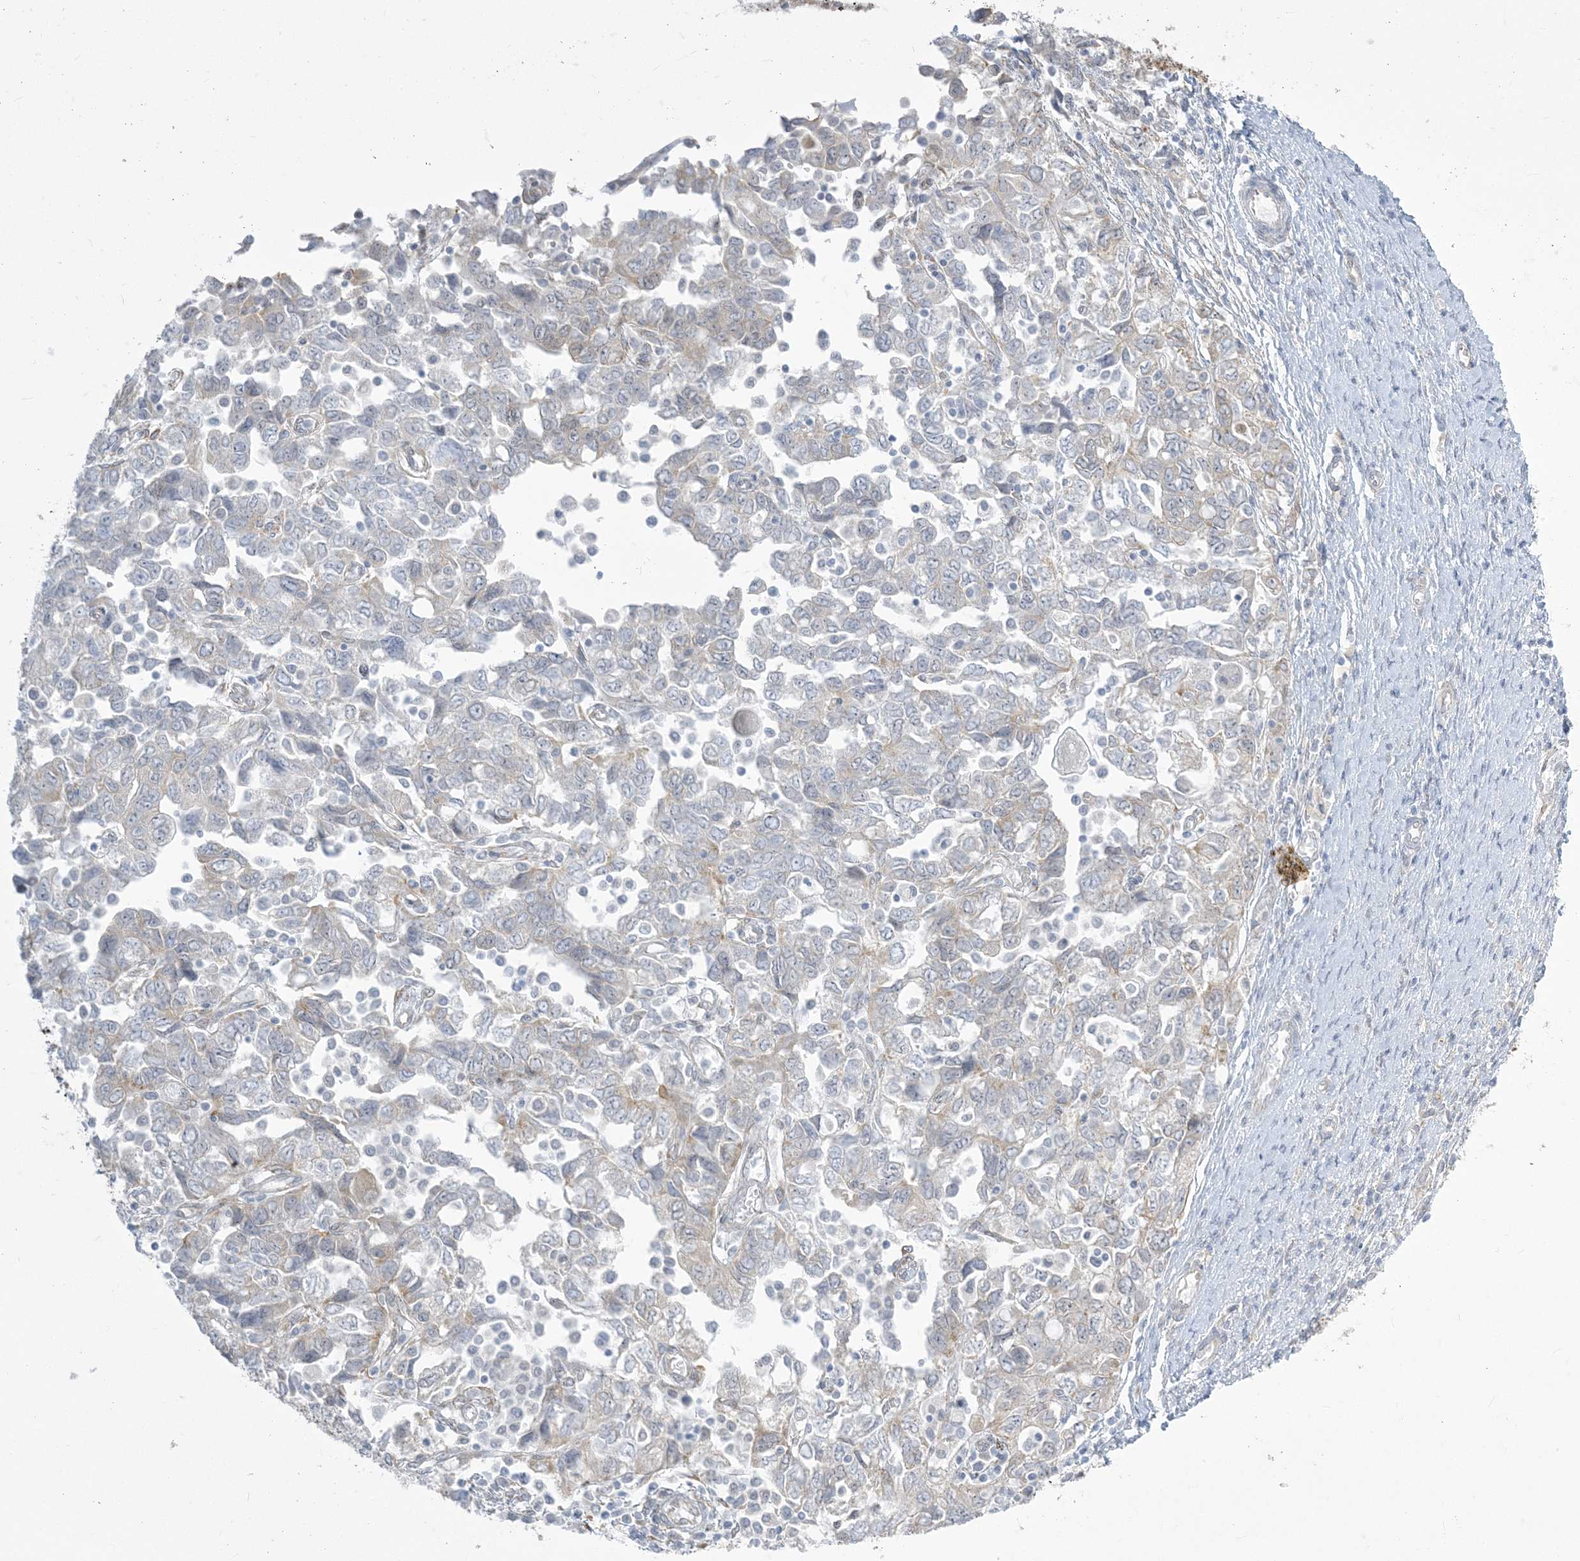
{"staining": {"intensity": "negative", "quantity": "none", "location": "none"}, "tissue": "ovarian cancer", "cell_type": "Tumor cells", "image_type": "cancer", "snomed": [{"axis": "morphology", "description": "Carcinoma, NOS"}, {"axis": "morphology", "description": "Cystadenocarcinoma, serous, NOS"}, {"axis": "topography", "description": "Ovary"}], "caption": "A micrograph of human carcinoma (ovarian) is negative for staining in tumor cells.", "gene": "ZC3H6", "patient": {"sex": "female", "age": 69}}